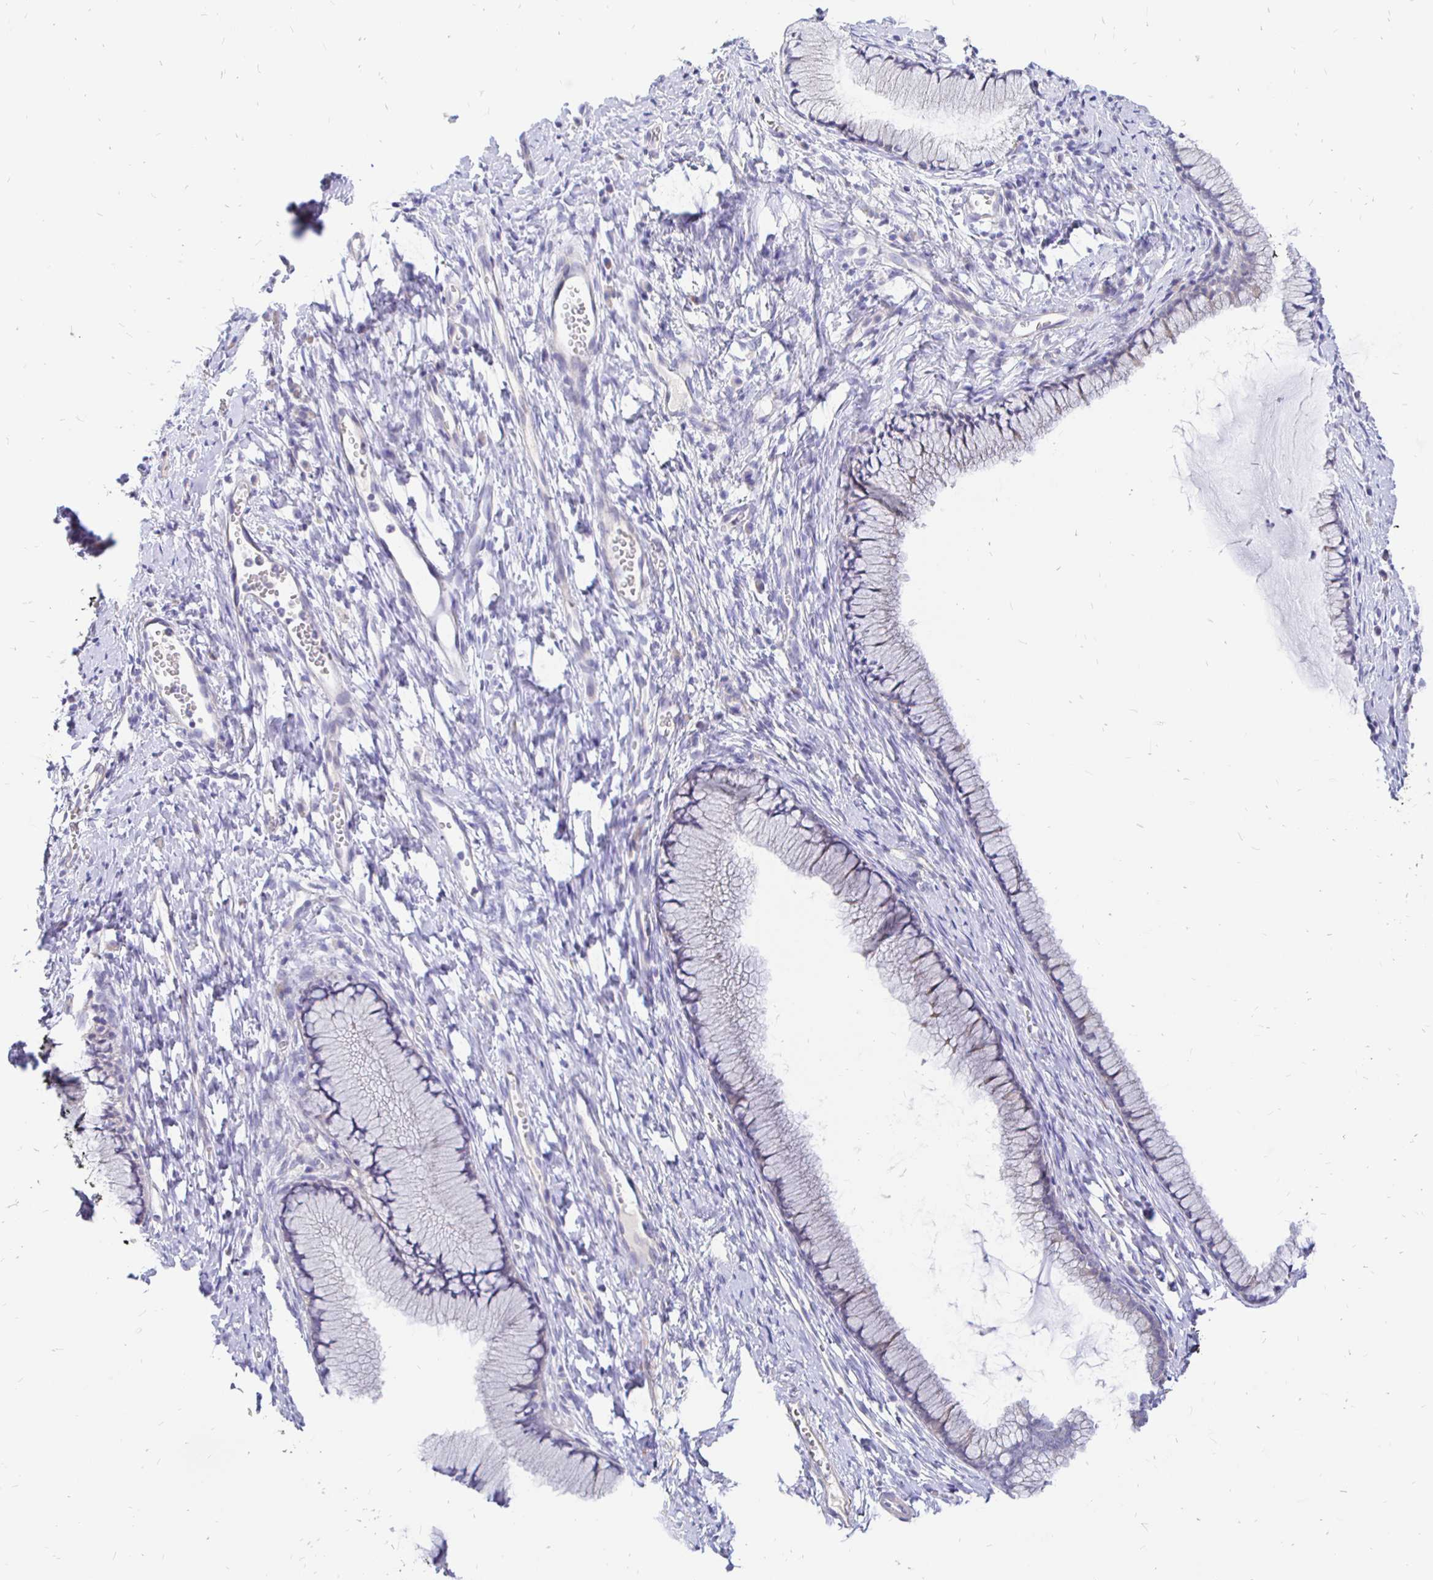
{"staining": {"intensity": "negative", "quantity": "none", "location": "none"}, "tissue": "cervix", "cell_type": "Glandular cells", "image_type": "normal", "snomed": [{"axis": "morphology", "description": "Normal tissue, NOS"}, {"axis": "topography", "description": "Cervix"}], "caption": "Immunohistochemistry (IHC) of unremarkable human cervix displays no staining in glandular cells. Nuclei are stained in blue.", "gene": "NECAB1", "patient": {"sex": "female", "age": 40}}